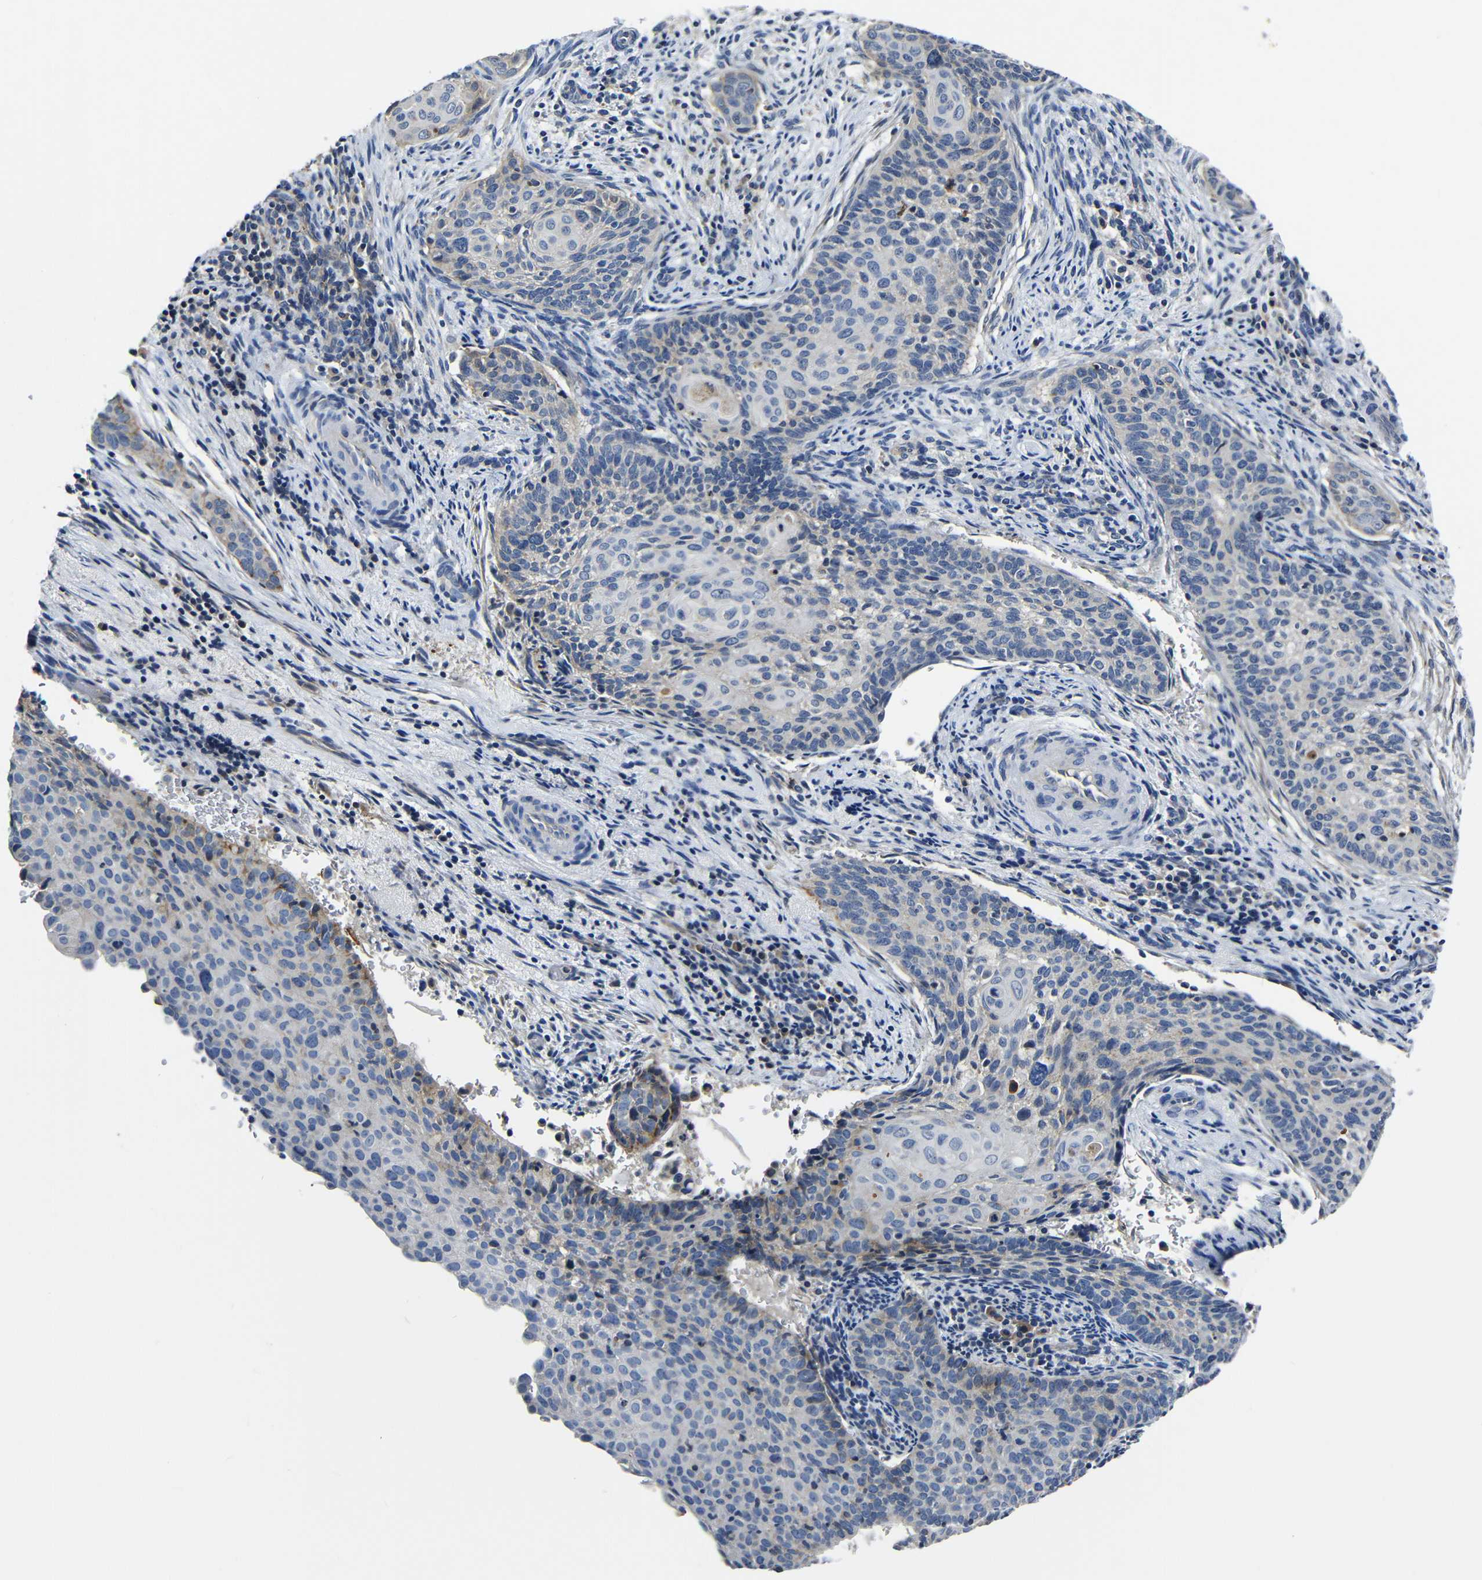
{"staining": {"intensity": "weak", "quantity": "<25%", "location": "cytoplasmic/membranous"}, "tissue": "cervical cancer", "cell_type": "Tumor cells", "image_type": "cancer", "snomed": [{"axis": "morphology", "description": "Squamous cell carcinoma, NOS"}, {"axis": "topography", "description": "Cervix"}], "caption": "Cervical cancer (squamous cell carcinoma) stained for a protein using IHC exhibits no expression tumor cells.", "gene": "AFDN", "patient": {"sex": "female", "age": 33}}